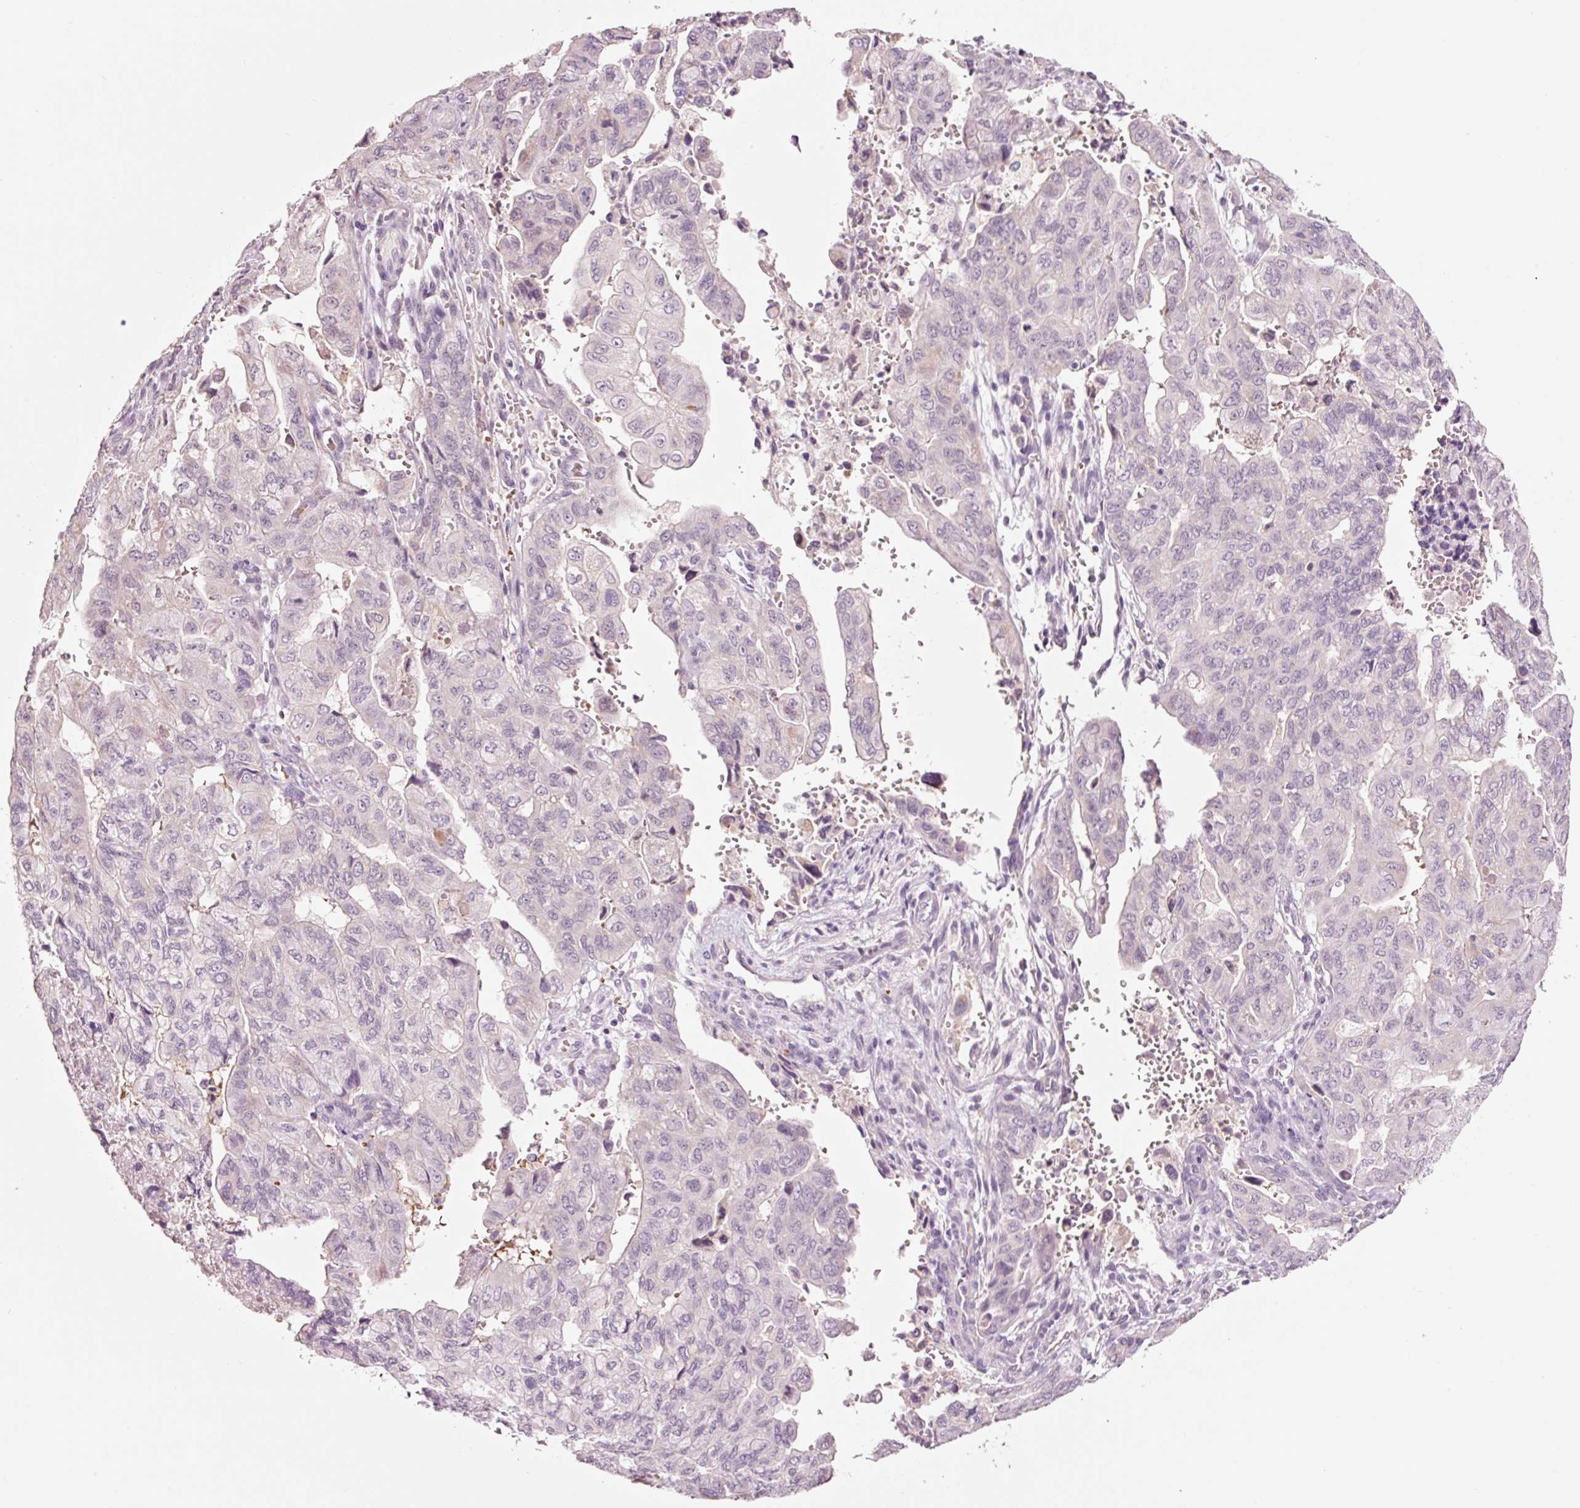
{"staining": {"intensity": "negative", "quantity": "none", "location": "none"}, "tissue": "pancreatic cancer", "cell_type": "Tumor cells", "image_type": "cancer", "snomed": [{"axis": "morphology", "description": "Adenocarcinoma, NOS"}, {"axis": "topography", "description": "Pancreas"}], "caption": "DAB immunohistochemical staining of pancreatic adenocarcinoma shows no significant positivity in tumor cells.", "gene": "LDHAL6B", "patient": {"sex": "male", "age": 51}}